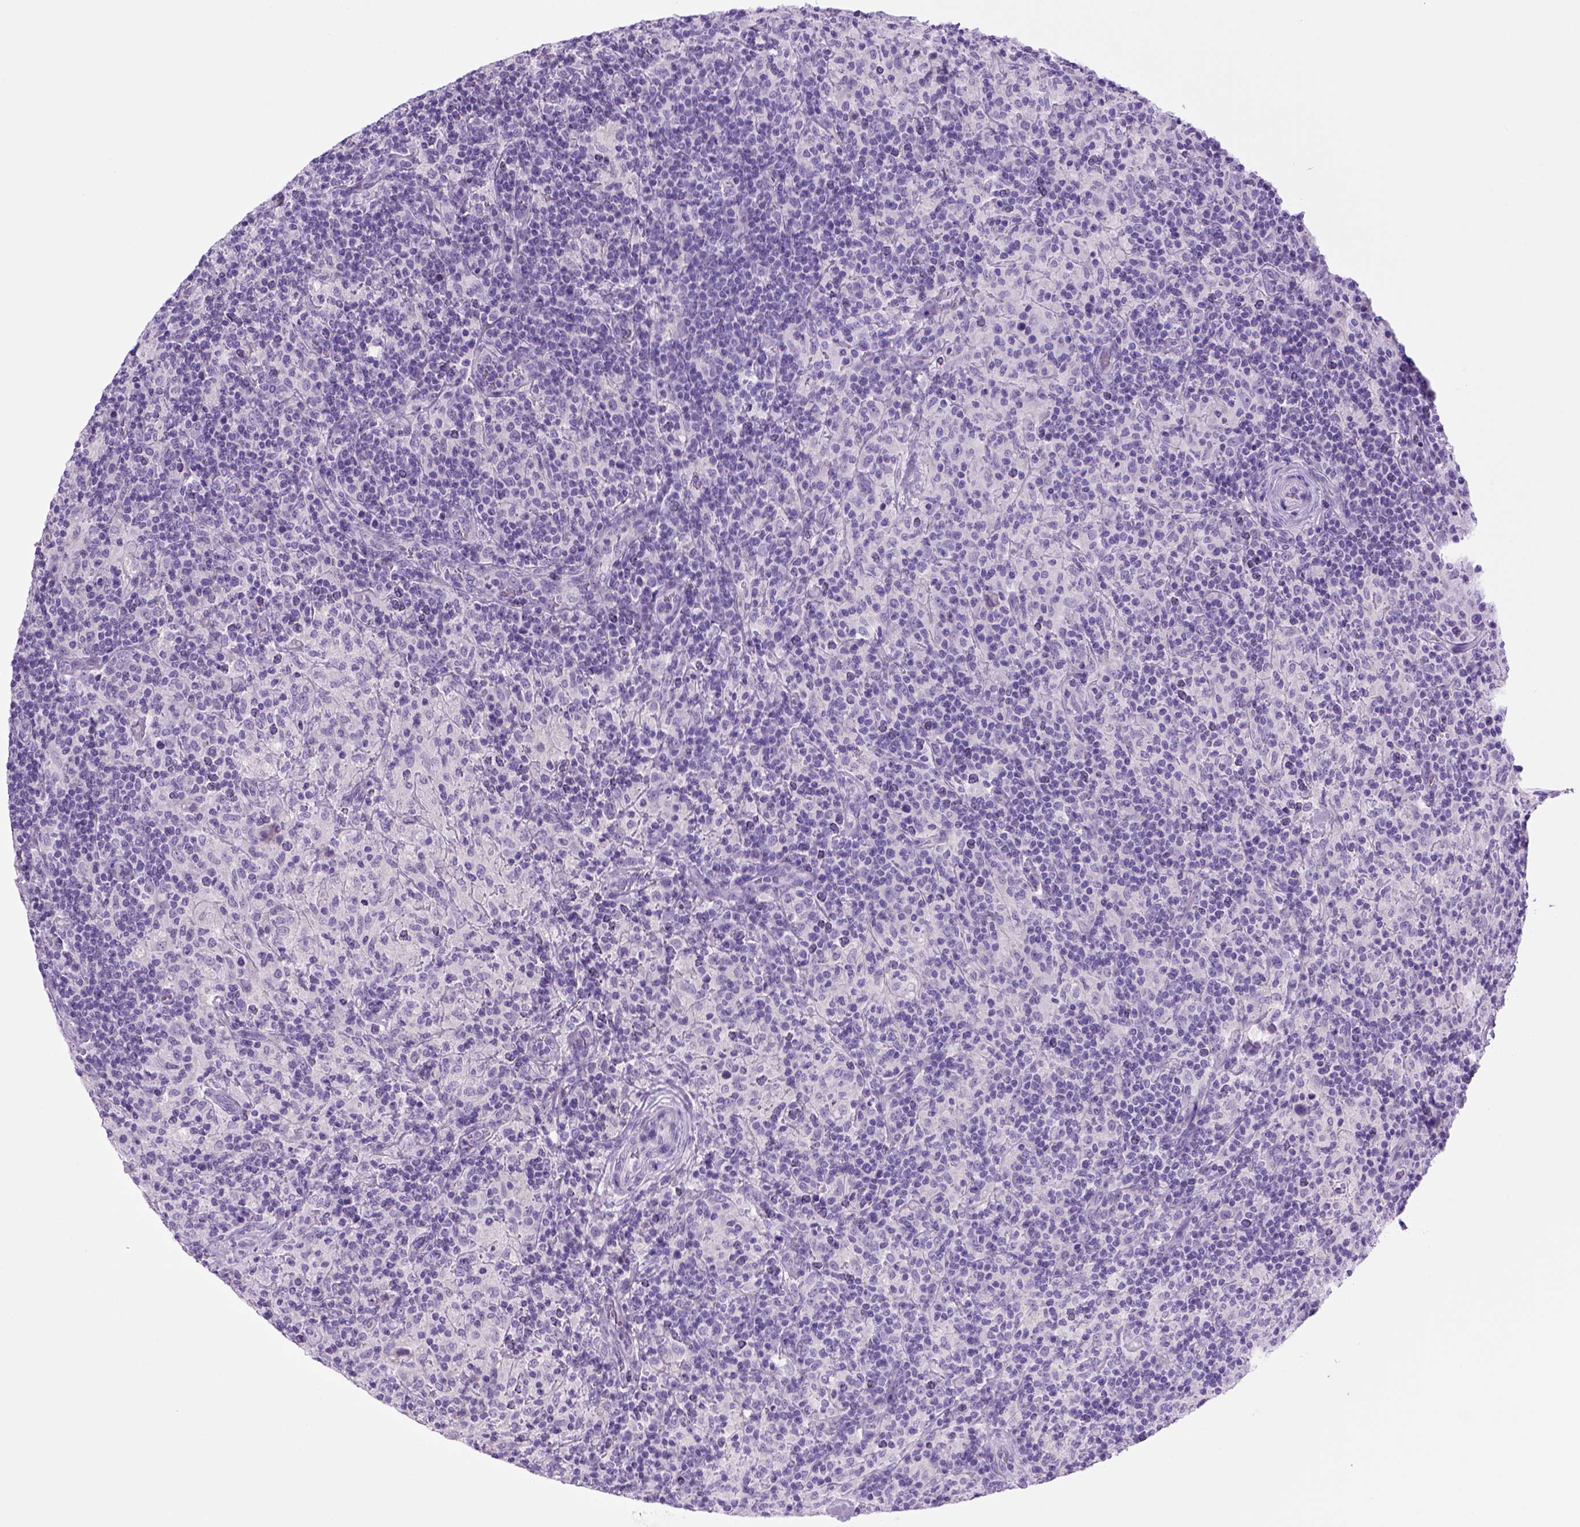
{"staining": {"intensity": "negative", "quantity": "none", "location": "none"}, "tissue": "lymphoma", "cell_type": "Tumor cells", "image_type": "cancer", "snomed": [{"axis": "morphology", "description": "Hodgkin's disease, NOS"}, {"axis": "topography", "description": "Lymph node"}], "caption": "High power microscopy image of an IHC histopathology image of lymphoma, revealing no significant expression in tumor cells.", "gene": "SGCG", "patient": {"sex": "male", "age": 70}}